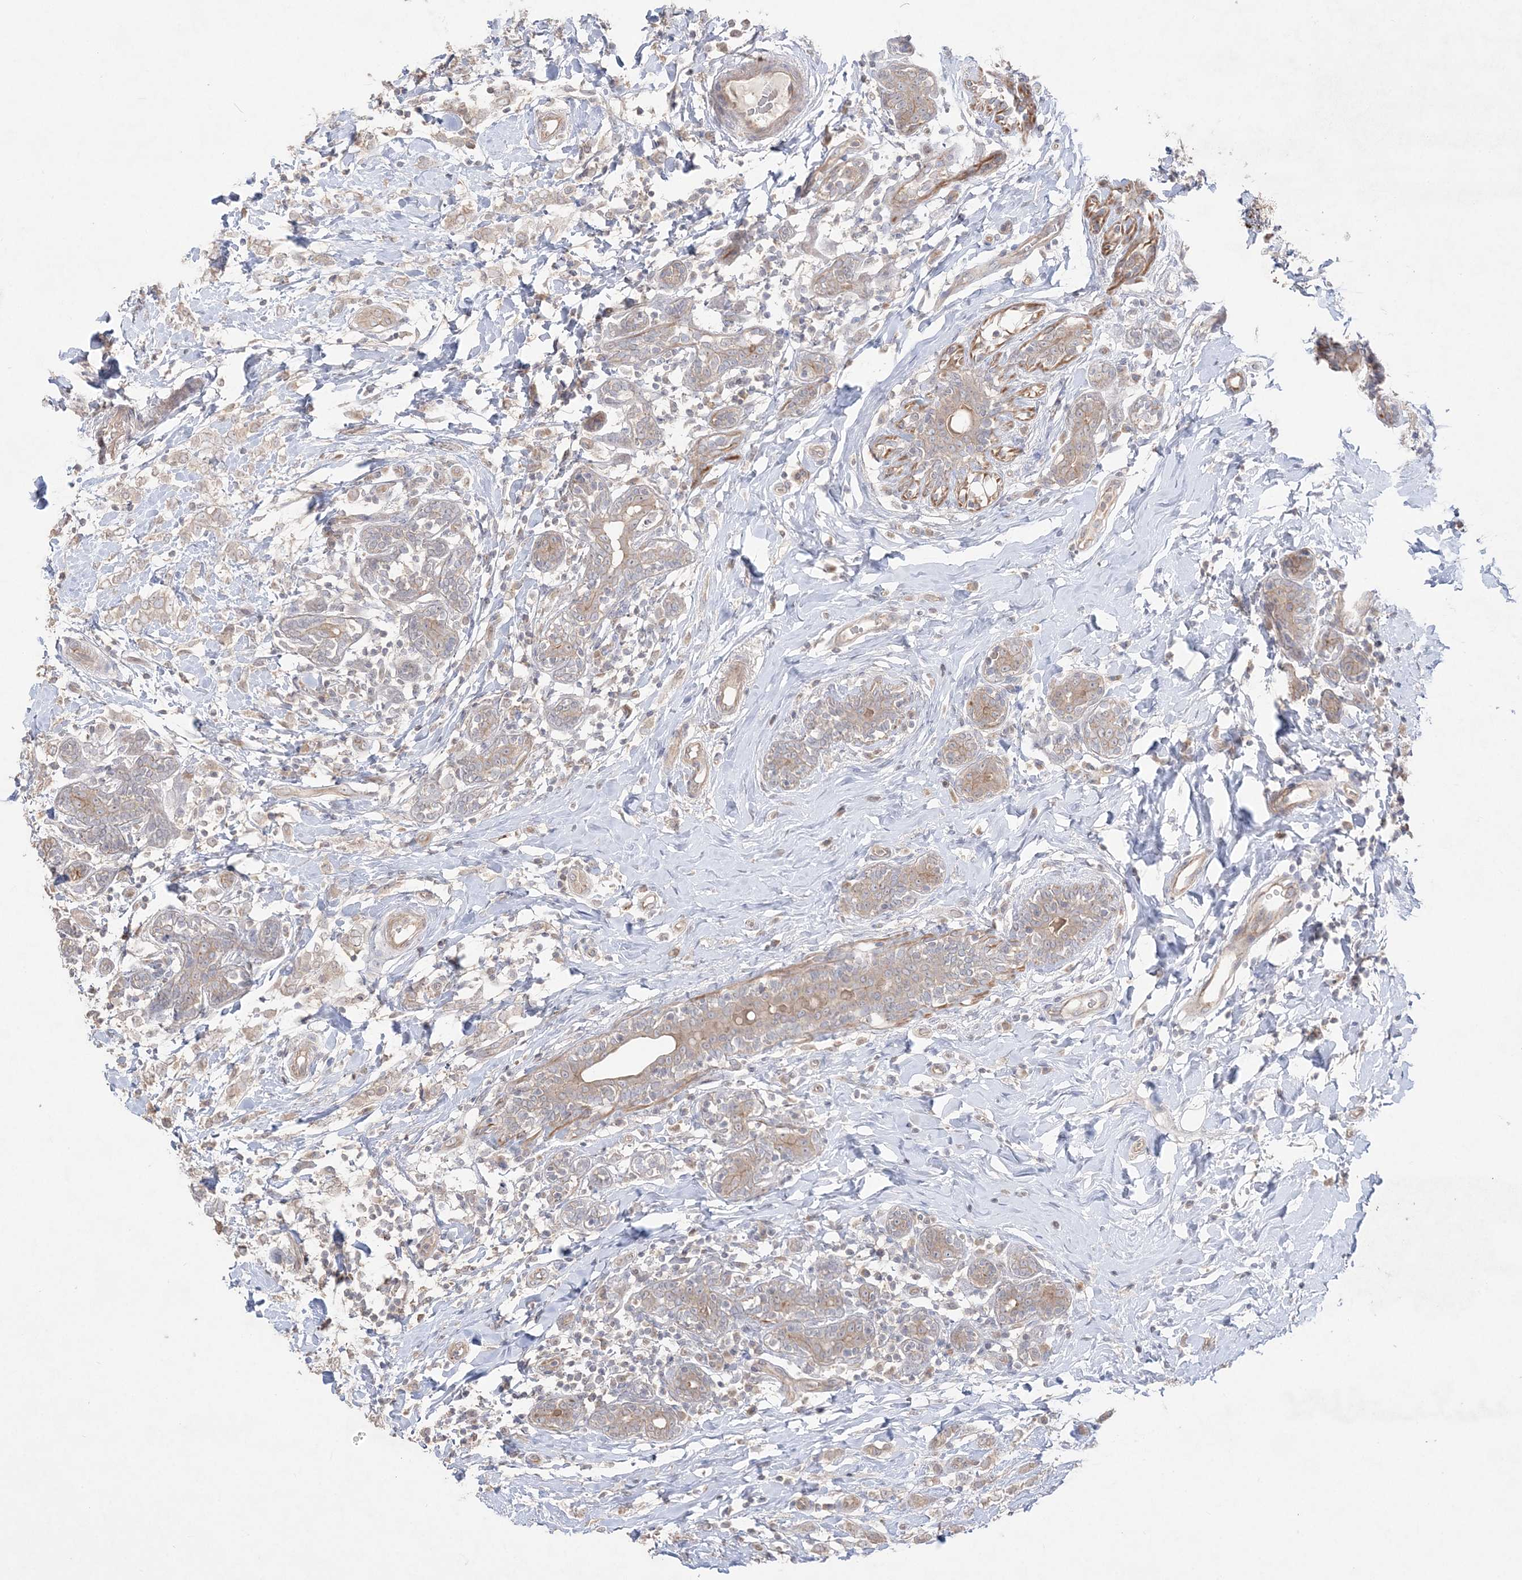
{"staining": {"intensity": "weak", "quantity": "25%-75%", "location": "cytoplasmic/membranous"}, "tissue": "breast cancer", "cell_type": "Tumor cells", "image_type": "cancer", "snomed": [{"axis": "morphology", "description": "Normal tissue, NOS"}, {"axis": "morphology", "description": "Lobular carcinoma"}, {"axis": "topography", "description": "Breast"}], "caption": "Approximately 25%-75% of tumor cells in human breast cancer (lobular carcinoma) display weak cytoplasmic/membranous protein positivity as visualized by brown immunohistochemical staining.", "gene": "SH3BP4", "patient": {"sex": "female", "age": 47}}